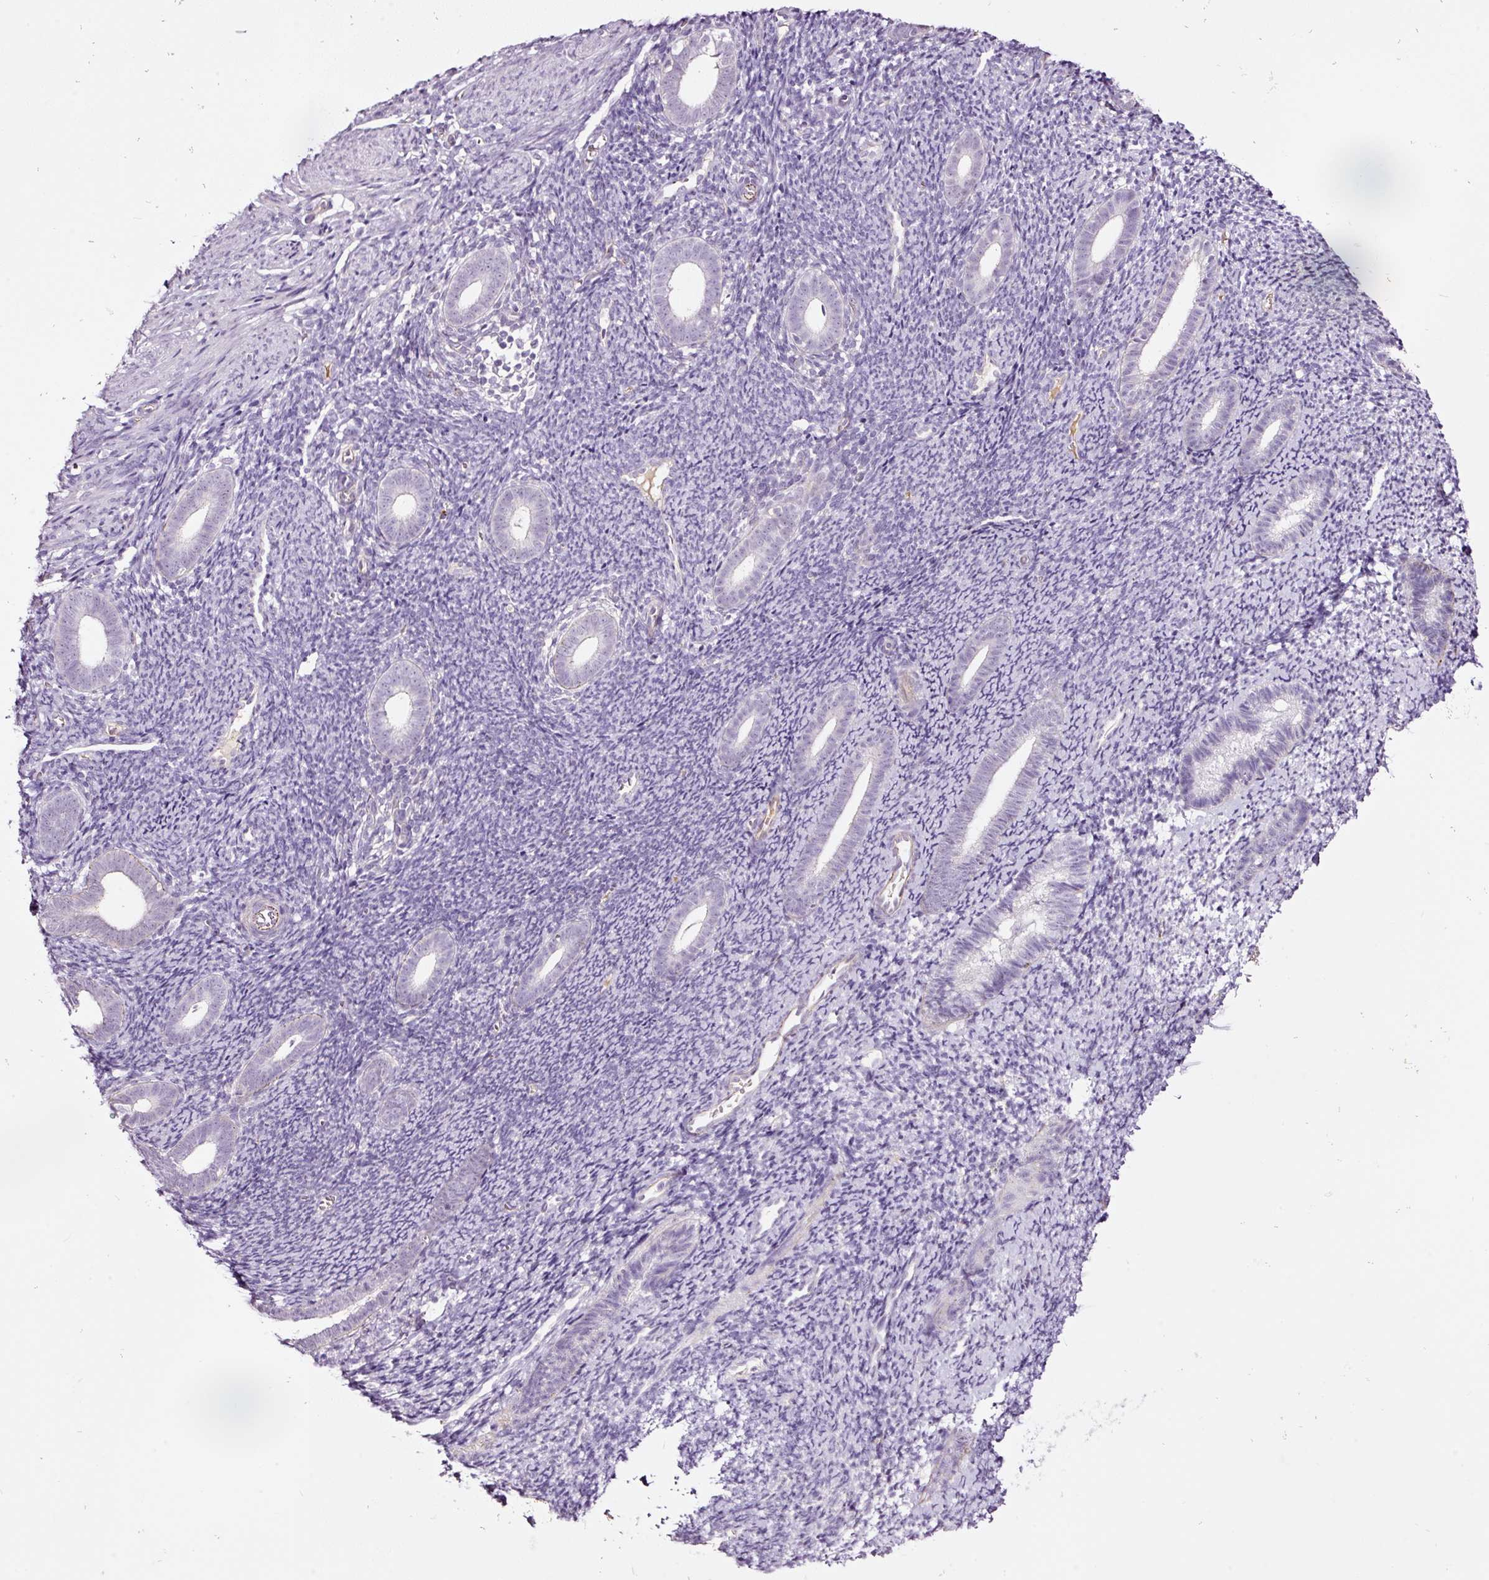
{"staining": {"intensity": "negative", "quantity": "none", "location": "none"}, "tissue": "endometrium", "cell_type": "Cells in endometrial stroma", "image_type": "normal", "snomed": [{"axis": "morphology", "description": "Normal tissue, NOS"}, {"axis": "topography", "description": "Endometrium"}], "caption": "The histopathology image demonstrates no significant staining in cells in endometrial stroma of endometrium.", "gene": "ABCB4", "patient": {"sex": "female", "age": 39}}